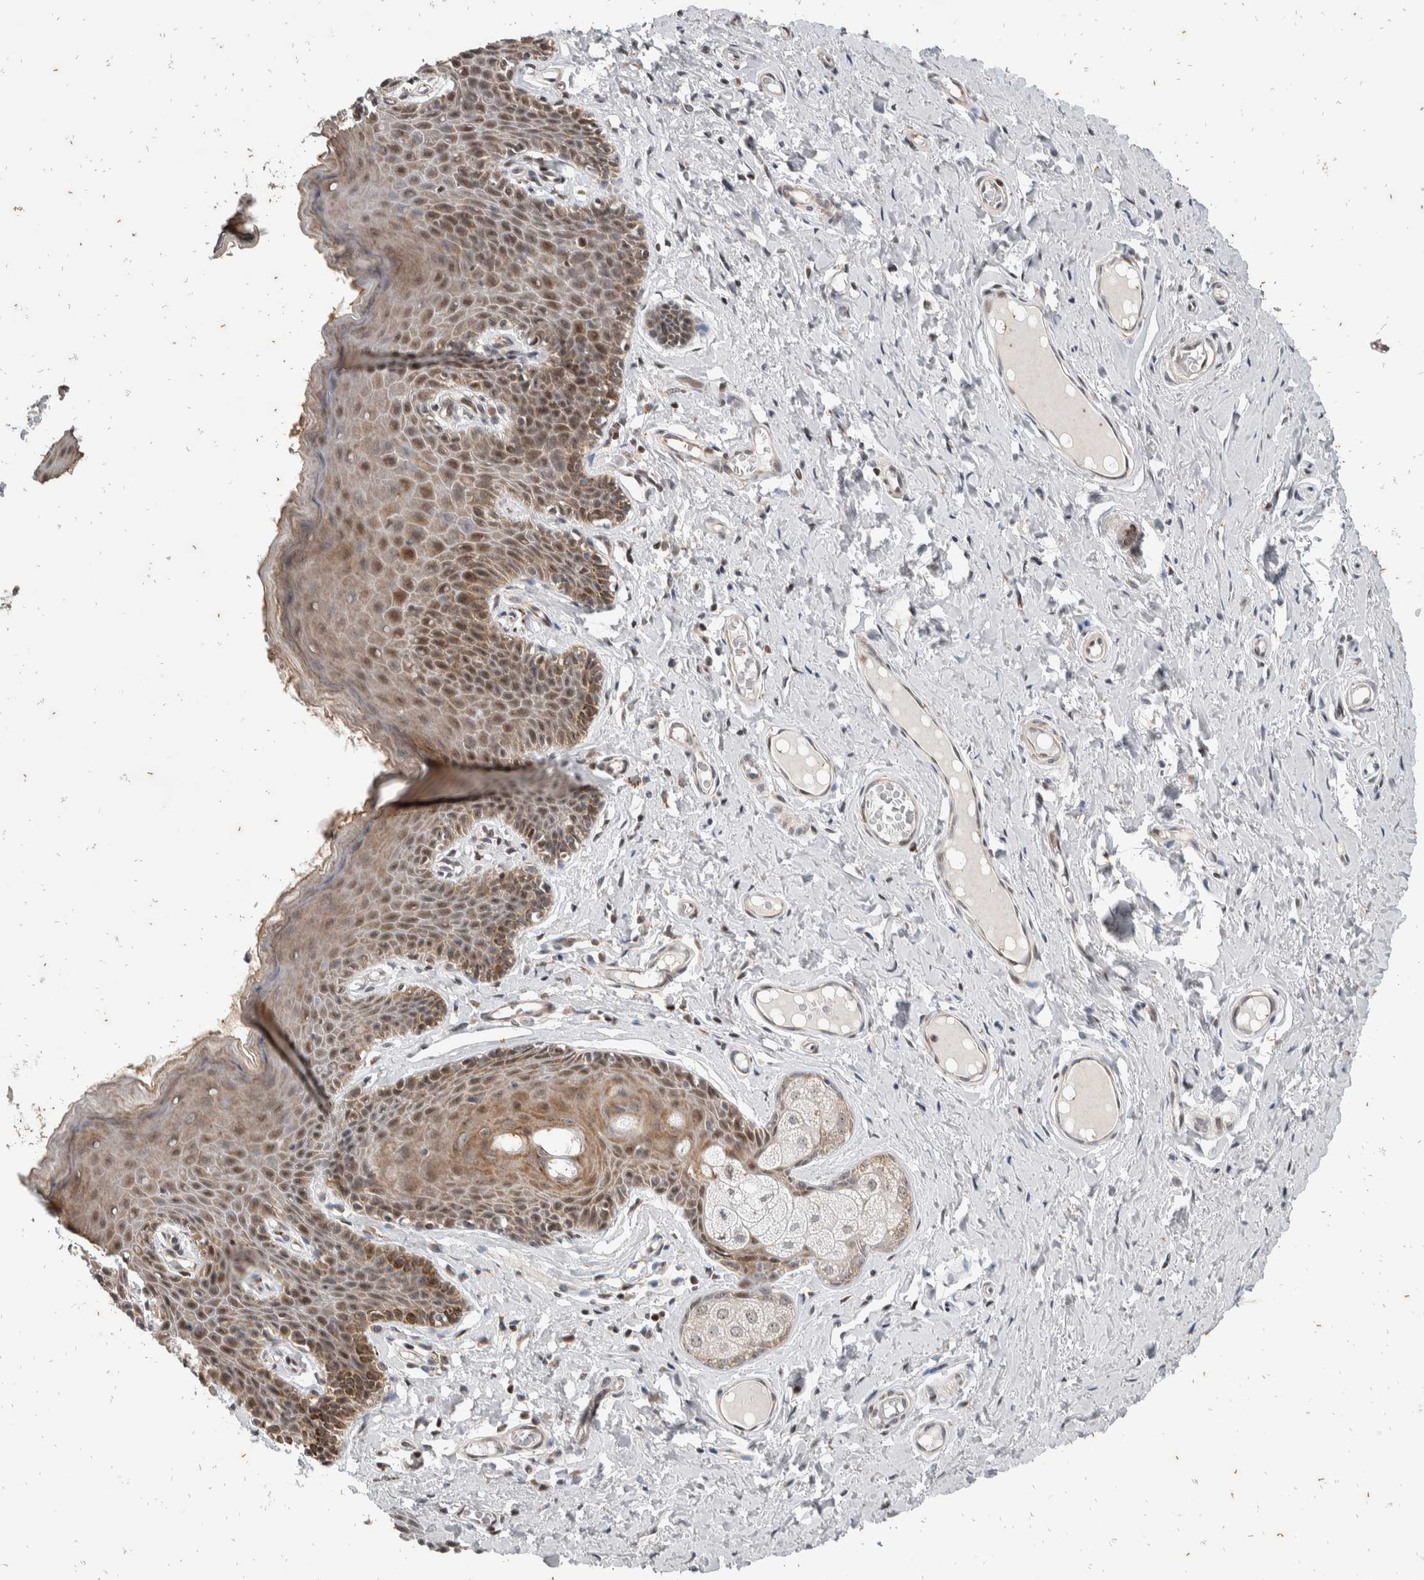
{"staining": {"intensity": "moderate", "quantity": ">75%", "location": "cytoplasmic/membranous,nuclear"}, "tissue": "skin", "cell_type": "Epidermal cells", "image_type": "normal", "snomed": [{"axis": "morphology", "description": "Normal tissue, NOS"}, {"axis": "topography", "description": "Vulva"}], "caption": "Immunohistochemistry of unremarkable human skin displays medium levels of moderate cytoplasmic/membranous,nuclear staining in approximately >75% of epidermal cells. Using DAB (brown) and hematoxylin (blue) stains, captured at high magnification using brightfield microscopy.", "gene": "ATXN7L1", "patient": {"sex": "female", "age": 66}}